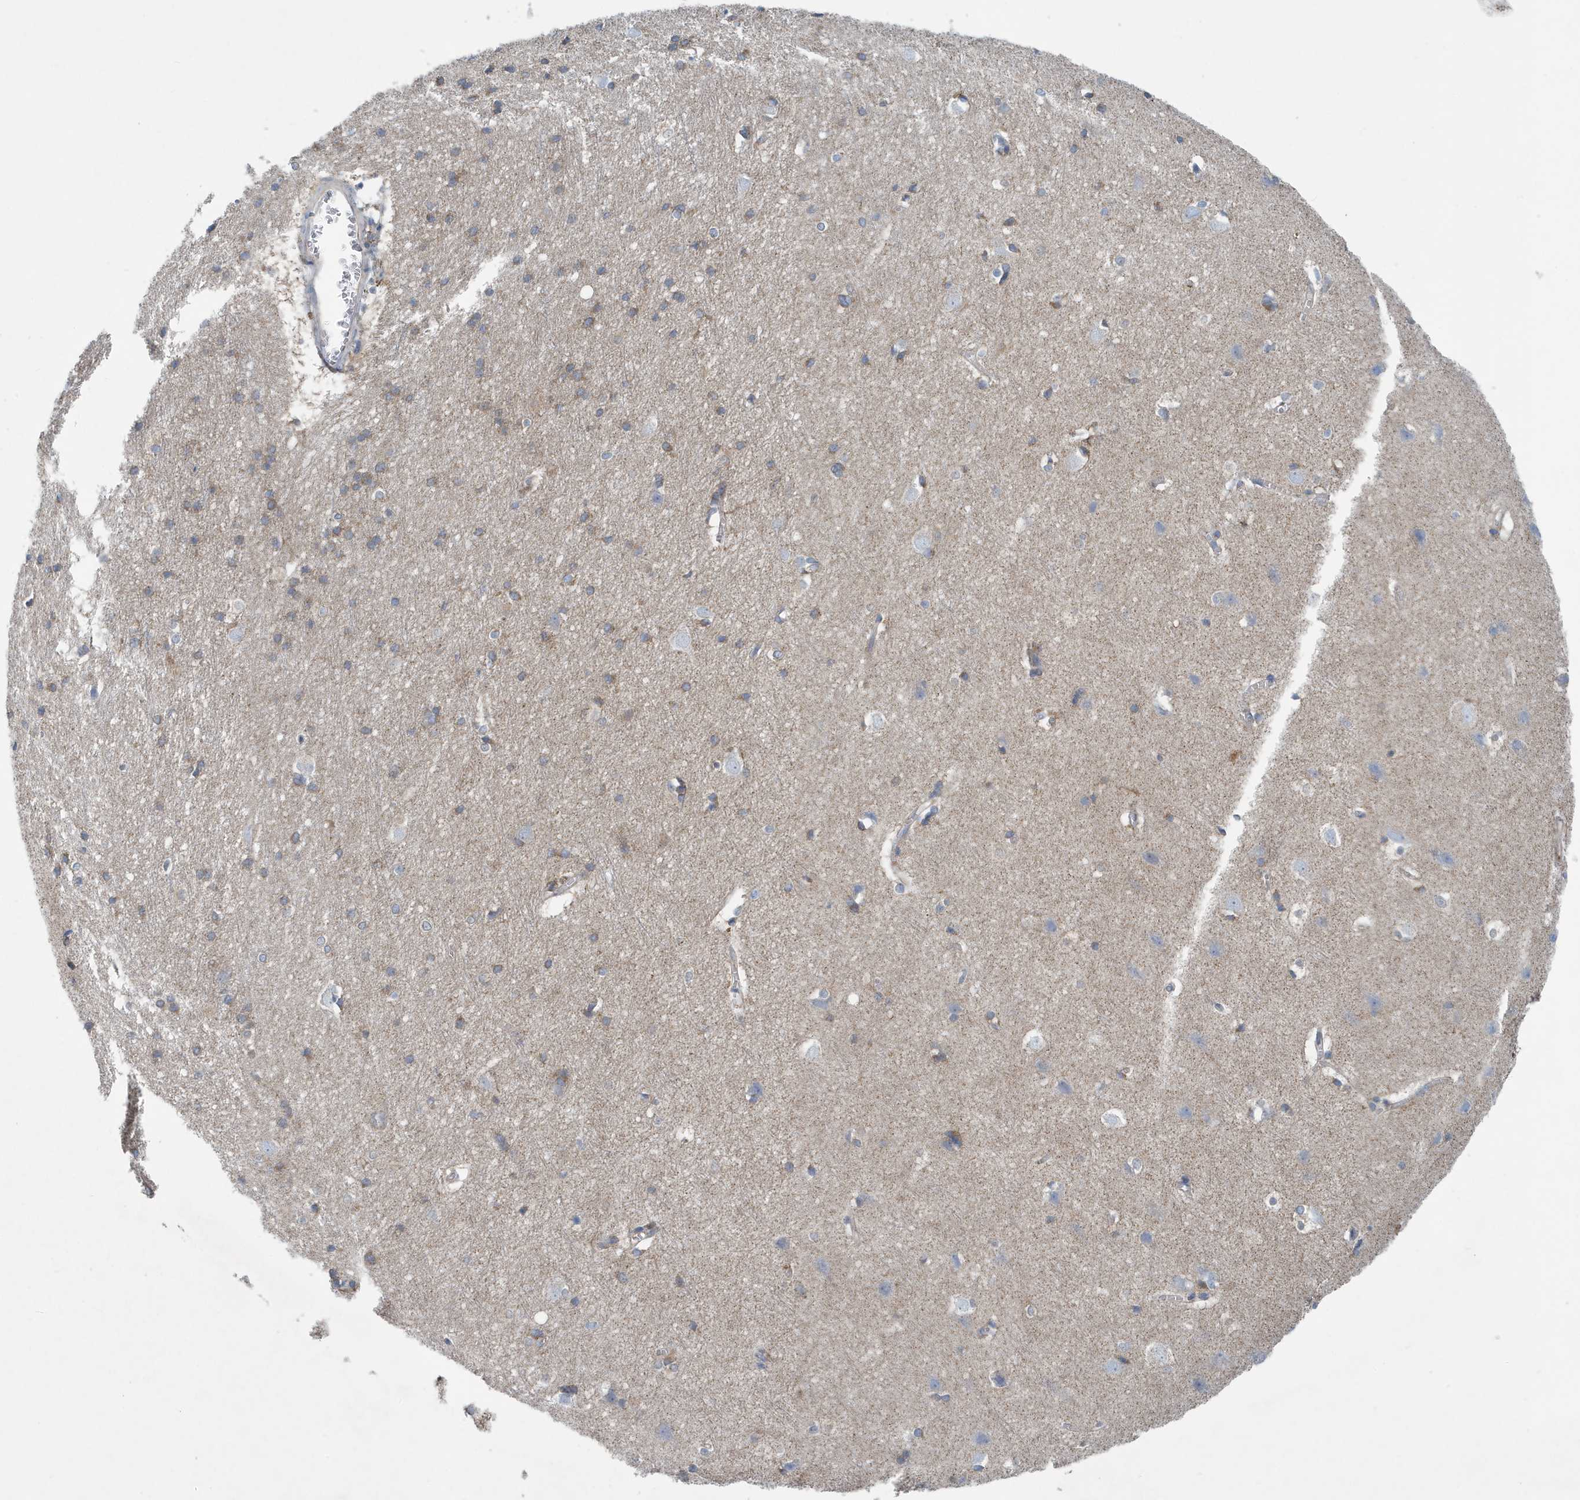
{"staining": {"intensity": "negative", "quantity": "none", "location": "none"}, "tissue": "cerebral cortex", "cell_type": "Endothelial cells", "image_type": "normal", "snomed": [{"axis": "morphology", "description": "Normal tissue, NOS"}, {"axis": "topography", "description": "Cerebral cortex"}], "caption": "High power microscopy histopathology image of an immunohistochemistry micrograph of benign cerebral cortex, revealing no significant positivity in endothelial cells. (DAB (3,3'-diaminobenzidine) immunohistochemistry visualized using brightfield microscopy, high magnification).", "gene": "PPM1M", "patient": {"sex": "male", "age": 54}}